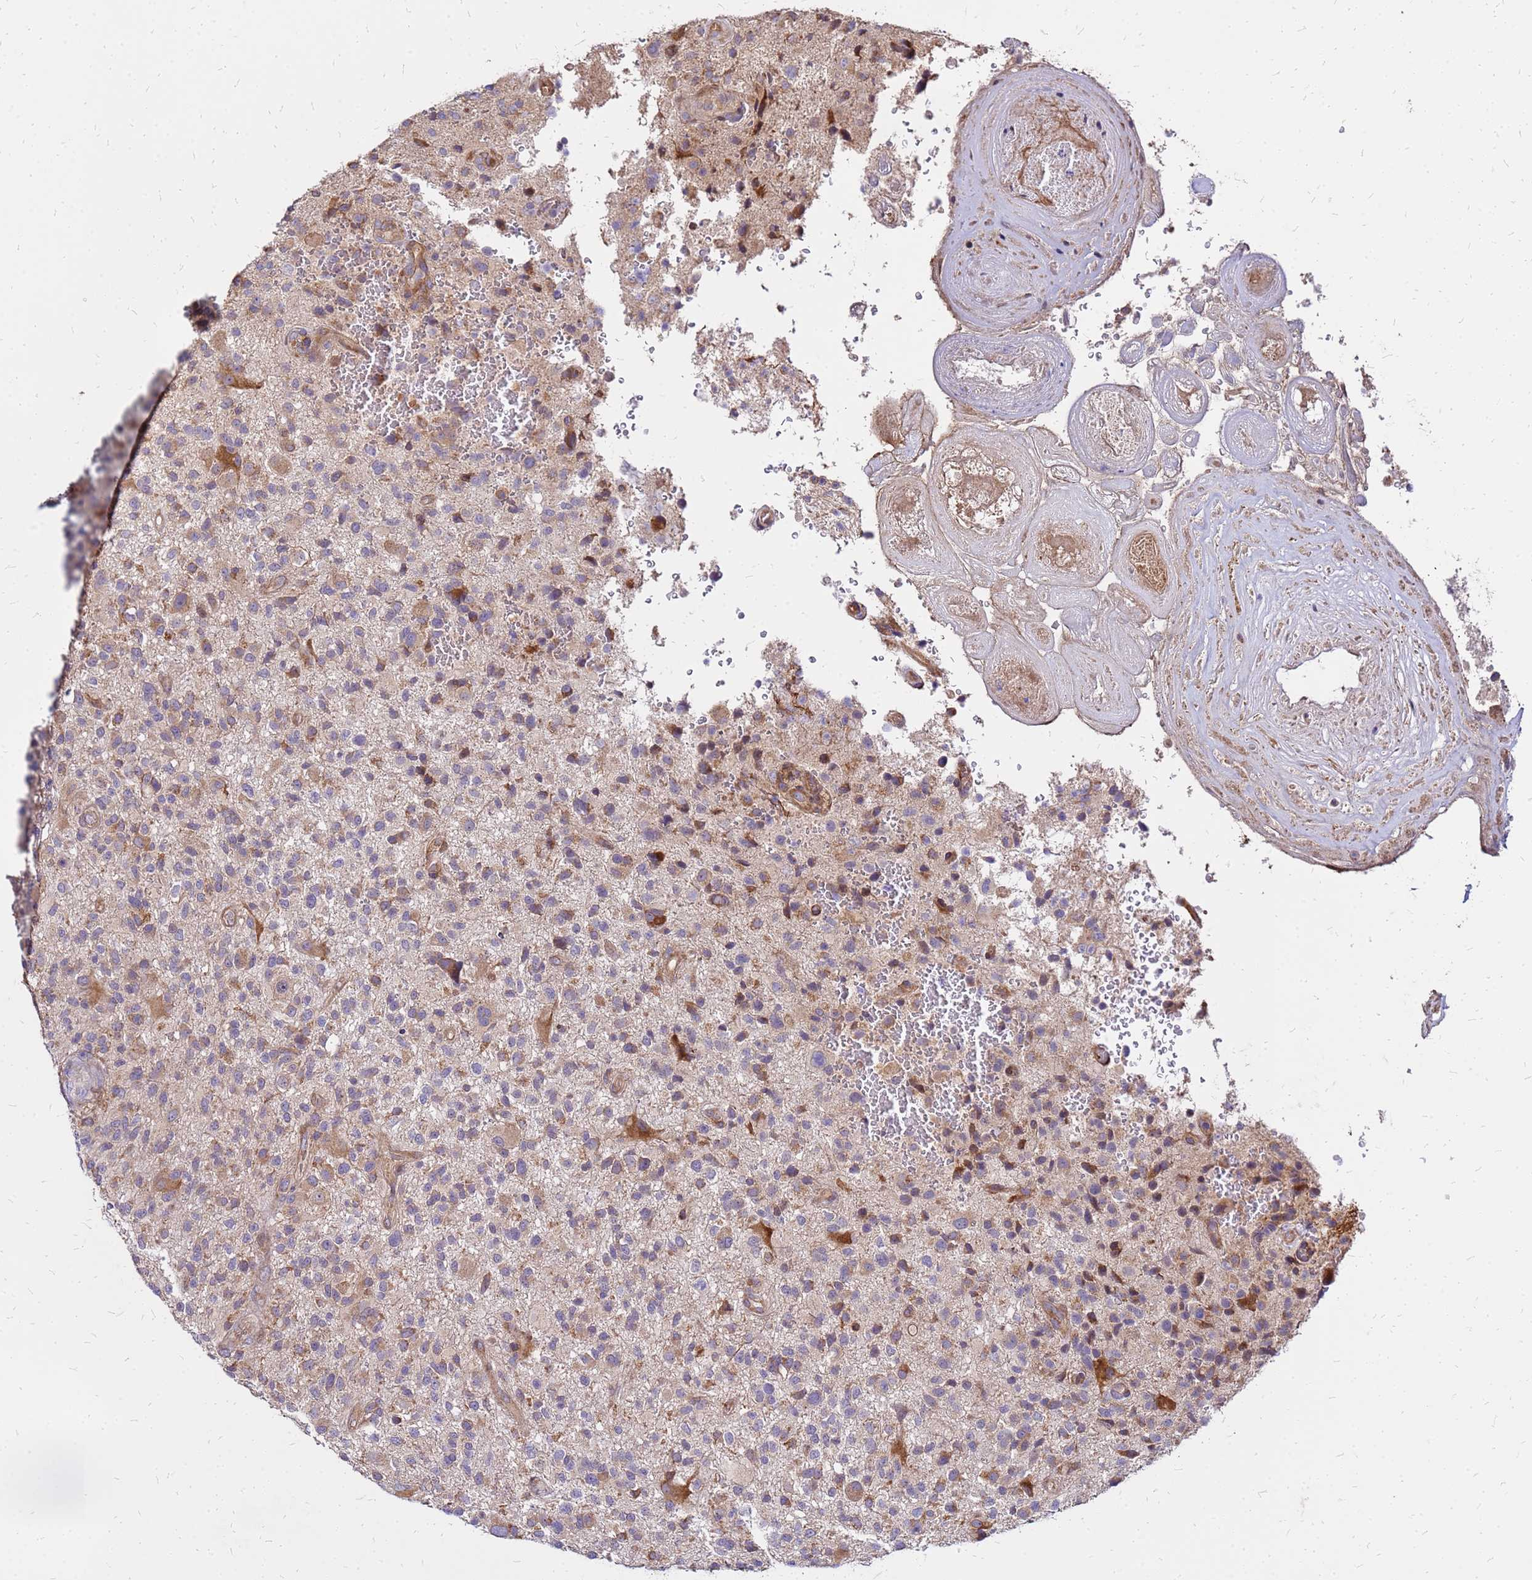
{"staining": {"intensity": "moderate", "quantity": ">75%", "location": "cytoplasmic/membranous"}, "tissue": "glioma", "cell_type": "Tumor cells", "image_type": "cancer", "snomed": [{"axis": "morphology", "description": "Glioma, malignant, High grade"}, {"axis": "topography", "description": "Brain"}], "caption": "Human malignant glioma (high-grade) stained for a protein (brown) demonstrates moderate cytoplasmic/membranous positive staining in approximately >75% of tumor cells.", "gene": "VMO1", "patient": {"sex": "male", "age": 47}}